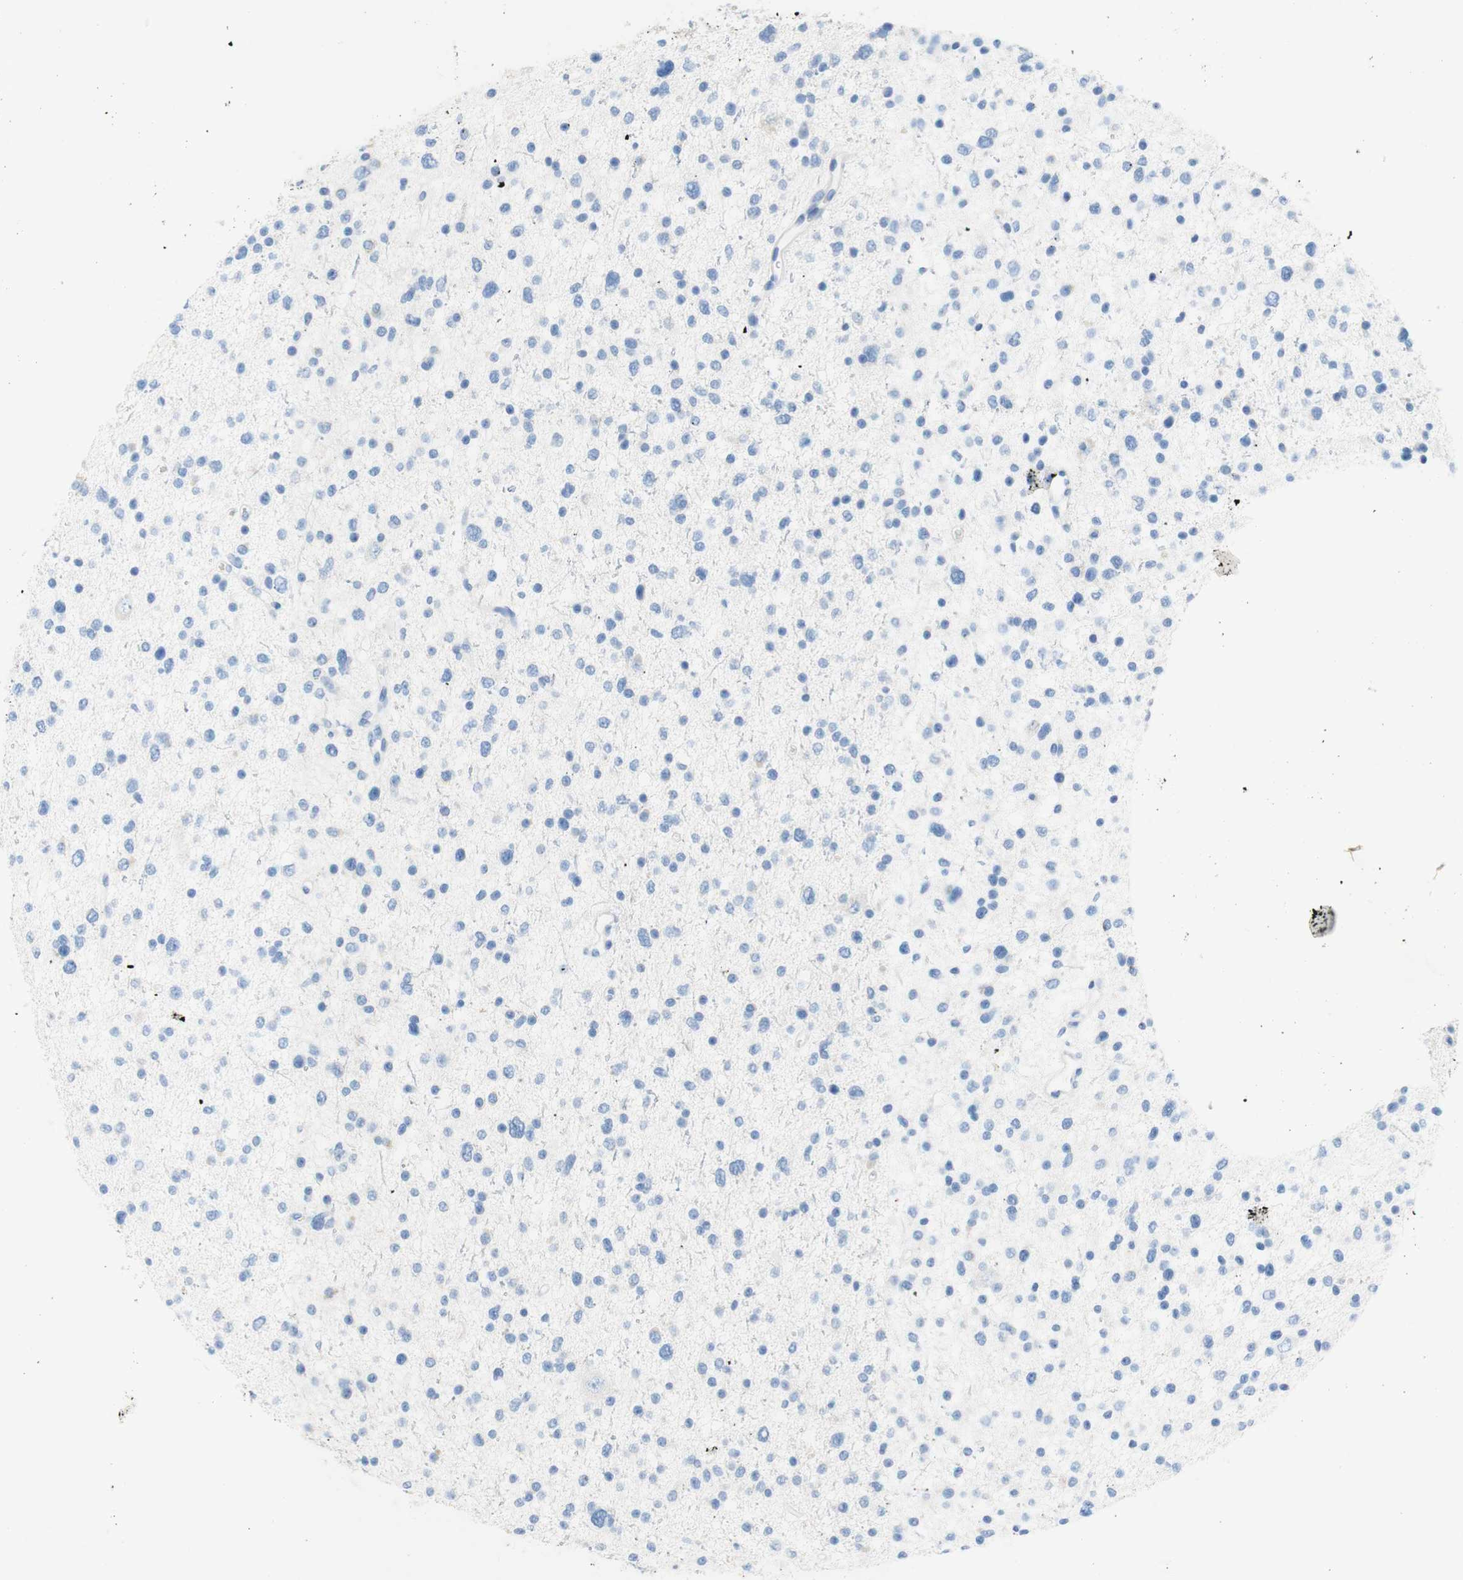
{"staining": {"intensity": "negative", "quantity": "none", "location": "none"}, "tissue": "glioma", "cell_type": "Tumor cells", "image_type": "cancer", "snomed": [{"axis": "morphology", "description": "Glioma, malignant, Low grade"}, {"axis": "topography", "description": "Brain"}], "caption": "DAB (3,3'-diaminobenzidine) immunohistochemical staining of malignant glioma (low-grade) shows no significant staining in tumor cells.", "gene": "CEACAM1", "patient": {"sex": "female", "age": 37}}